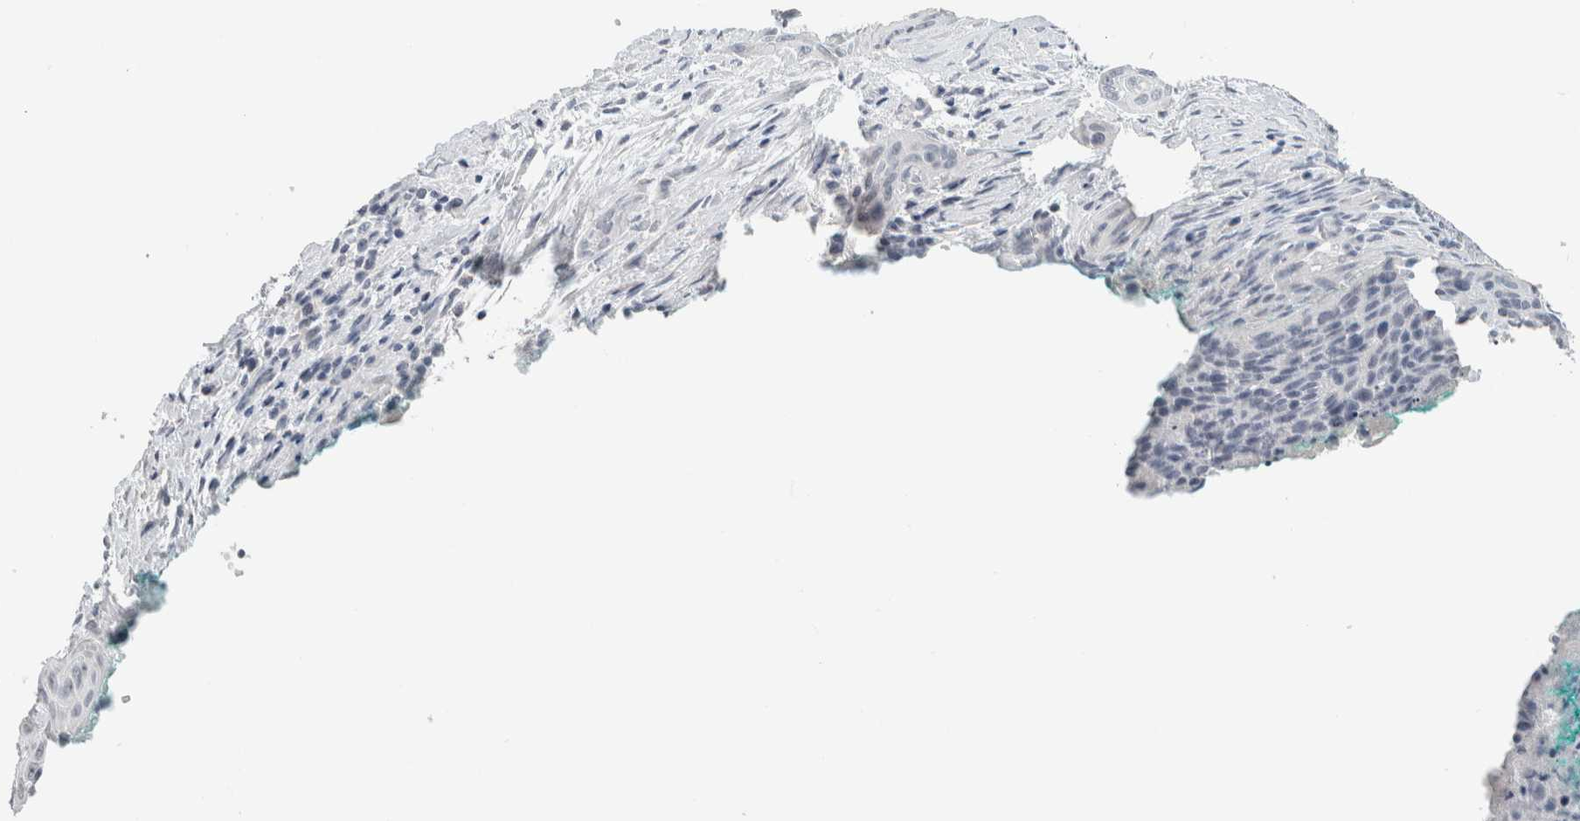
{"staining": {"intensity": "negative", "quantity": "none", "location": "none"}, "tissue": "cervical cancer", "cell_type": "Tumor cells", "image_type": "cancer", "snomed": [{"axis": "morphology", "description": "Squamous cell carcinoma, NOS"}, {"axis": "topography", "description": "Cervix"}], "caption": "Tumor cells show no significant protein expression in squamous cell carcinoma (cervical).", "gene": "CRAT", "patient": {"sex": "female", "age": 55}}